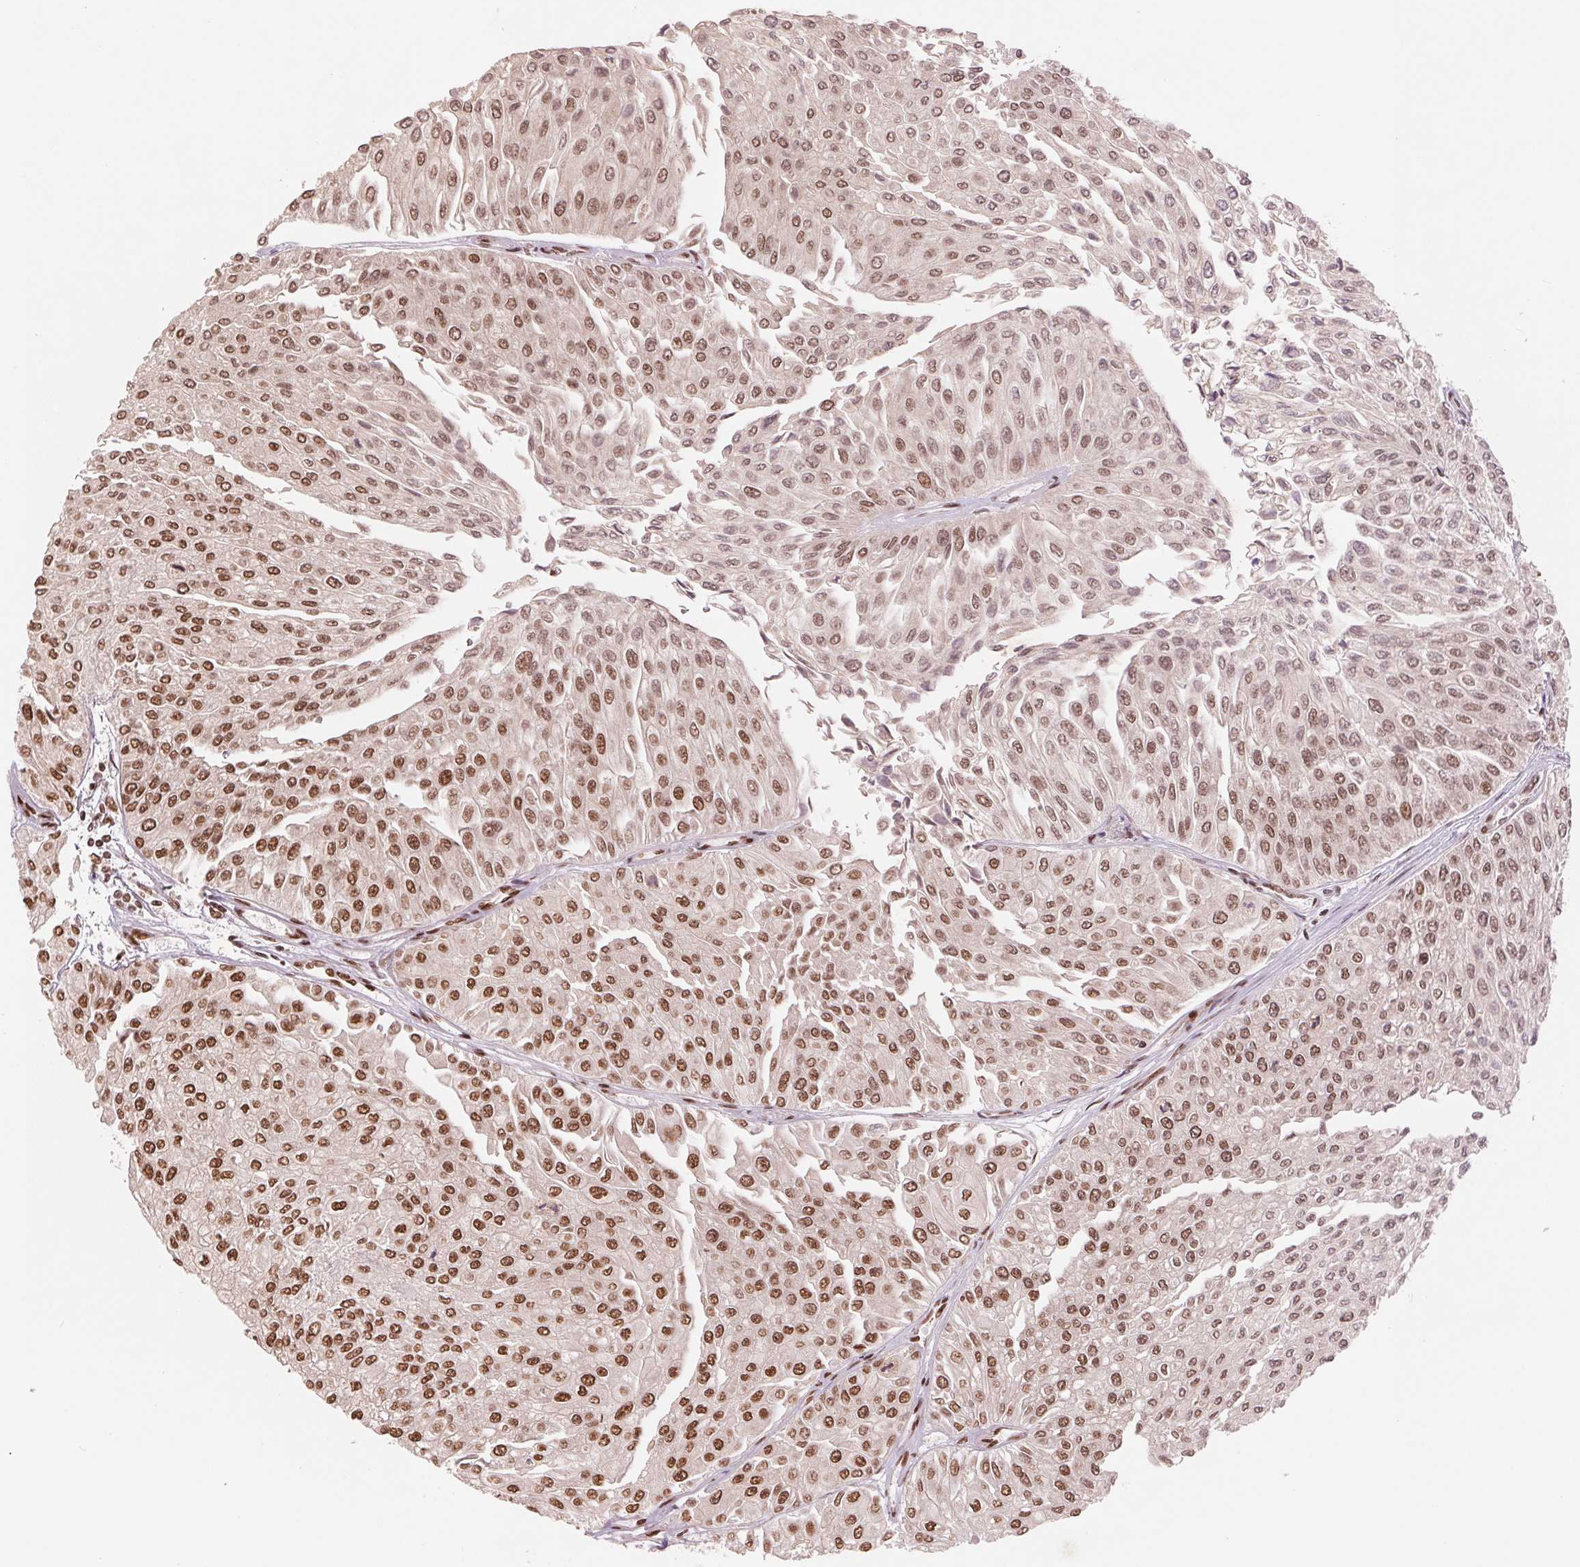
{"staining": {"intensity": "moderate", "quantity": ">75%", "location": "nuclear"}, "tissue": "urothelial cancer", "cell_type": "Tumor cells", "image_type": "cancer", "snomed": [{"axis": "morphology", "description": "Urothelial carcinoma, NOS"}, {"axis": "topography", "description": "Urinary bladder"}], "caption": "This micrograph displays immunohistochemistry staining of urothelial cancer, with medium moderate nuclear expression in approximately >75% of tumor cells.", "gene": "TTLL9", "patient": {"sex": "male", "age": 67}}